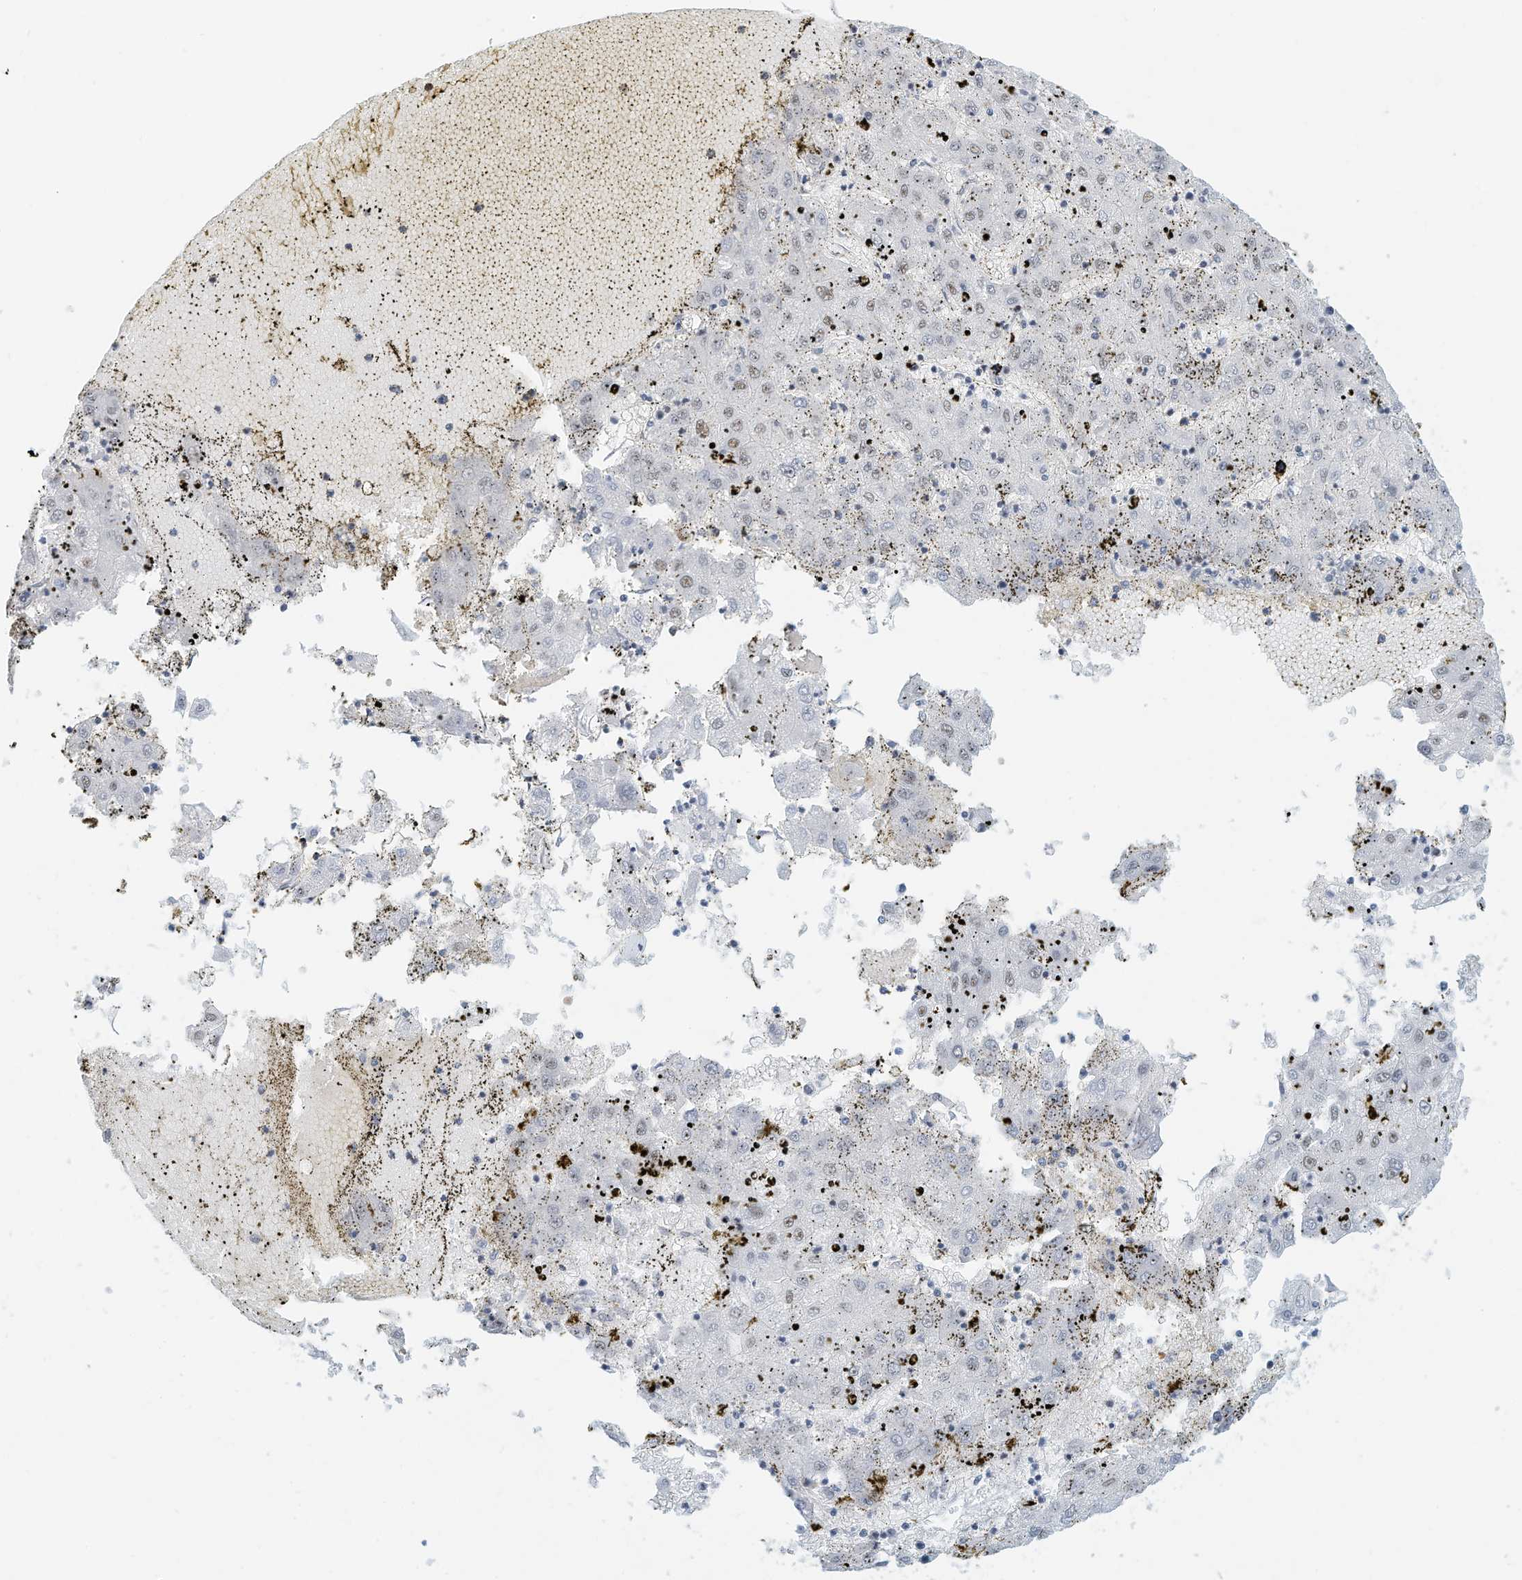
{"staining": {"intensity": "weak", "quantity": "25%-75%", "location": "nuclear"}, "tissue": "liver cancer", "cell_type": "Tumor cells", "image_type": "cancer", "snomed": [{"axis": "morphology", "description": "Carcinoma, Hepatocellular, NOS"}, {"axis": "topography", "description": "Liver"}], "caption": "Immunohistochemical staining of human liver cancer shows weak nuclear protein expression in about 25%-75% of tumor cells. Nuclei are stained in blue.", "gene": "ARHGAP28", "patient": {"sex": "male", "age": 72}}